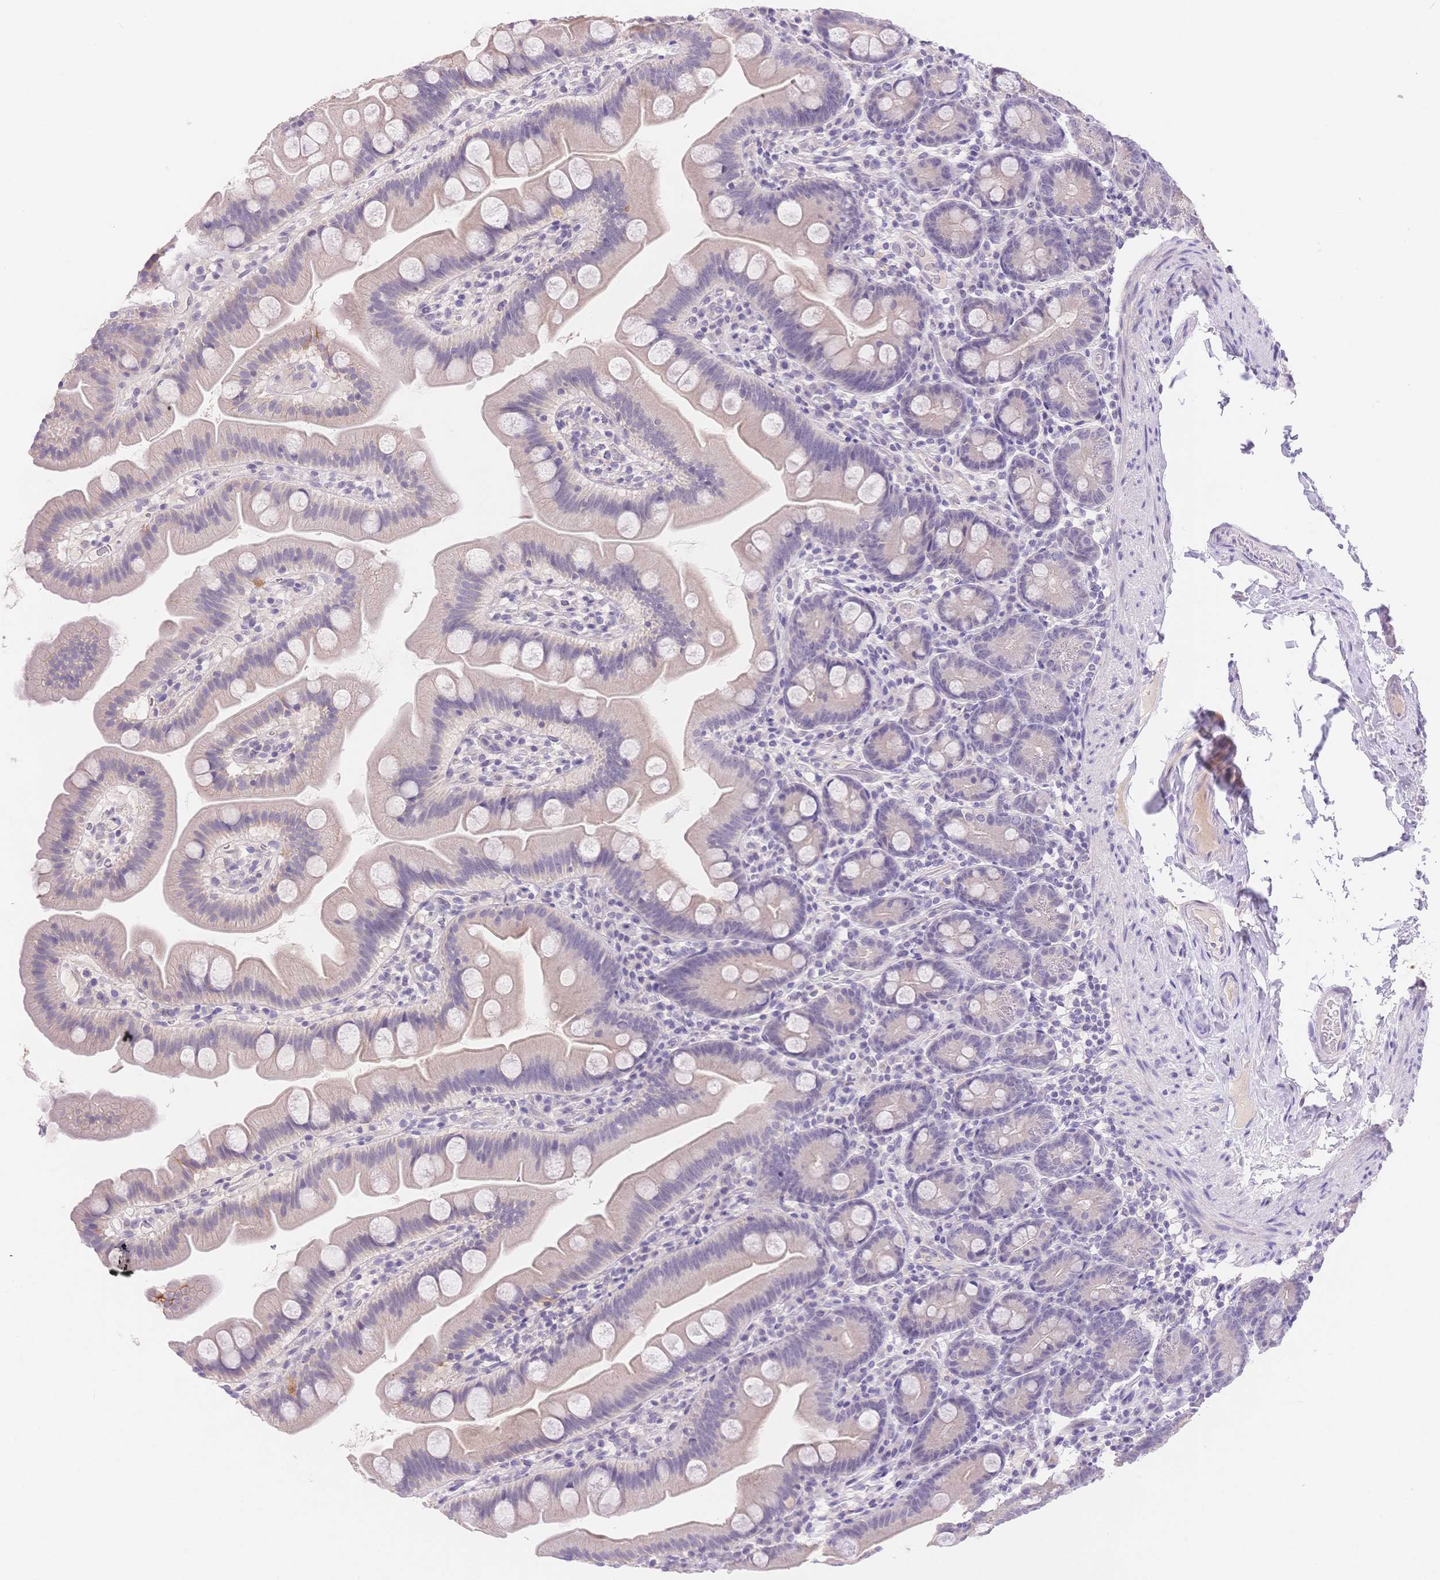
{"staining": {"intensity": "negative", "quantity": "none", "location": "none"}, "tissue": "small intestine", "cell_type": "Glandular cells", "image_type": "normal", "snomed": [{"axis": "morphology", "description": "Normal tissue, NOS"}, {"axis": "topography", "description": "Small intestine"}], "caption": "IHC photomicrograph of benign small intestine stained for a protein (brown), which displays no positivity in glandular cells.", "gene": "MYOM1", "patient": {"sex": "female", "age": 68}}